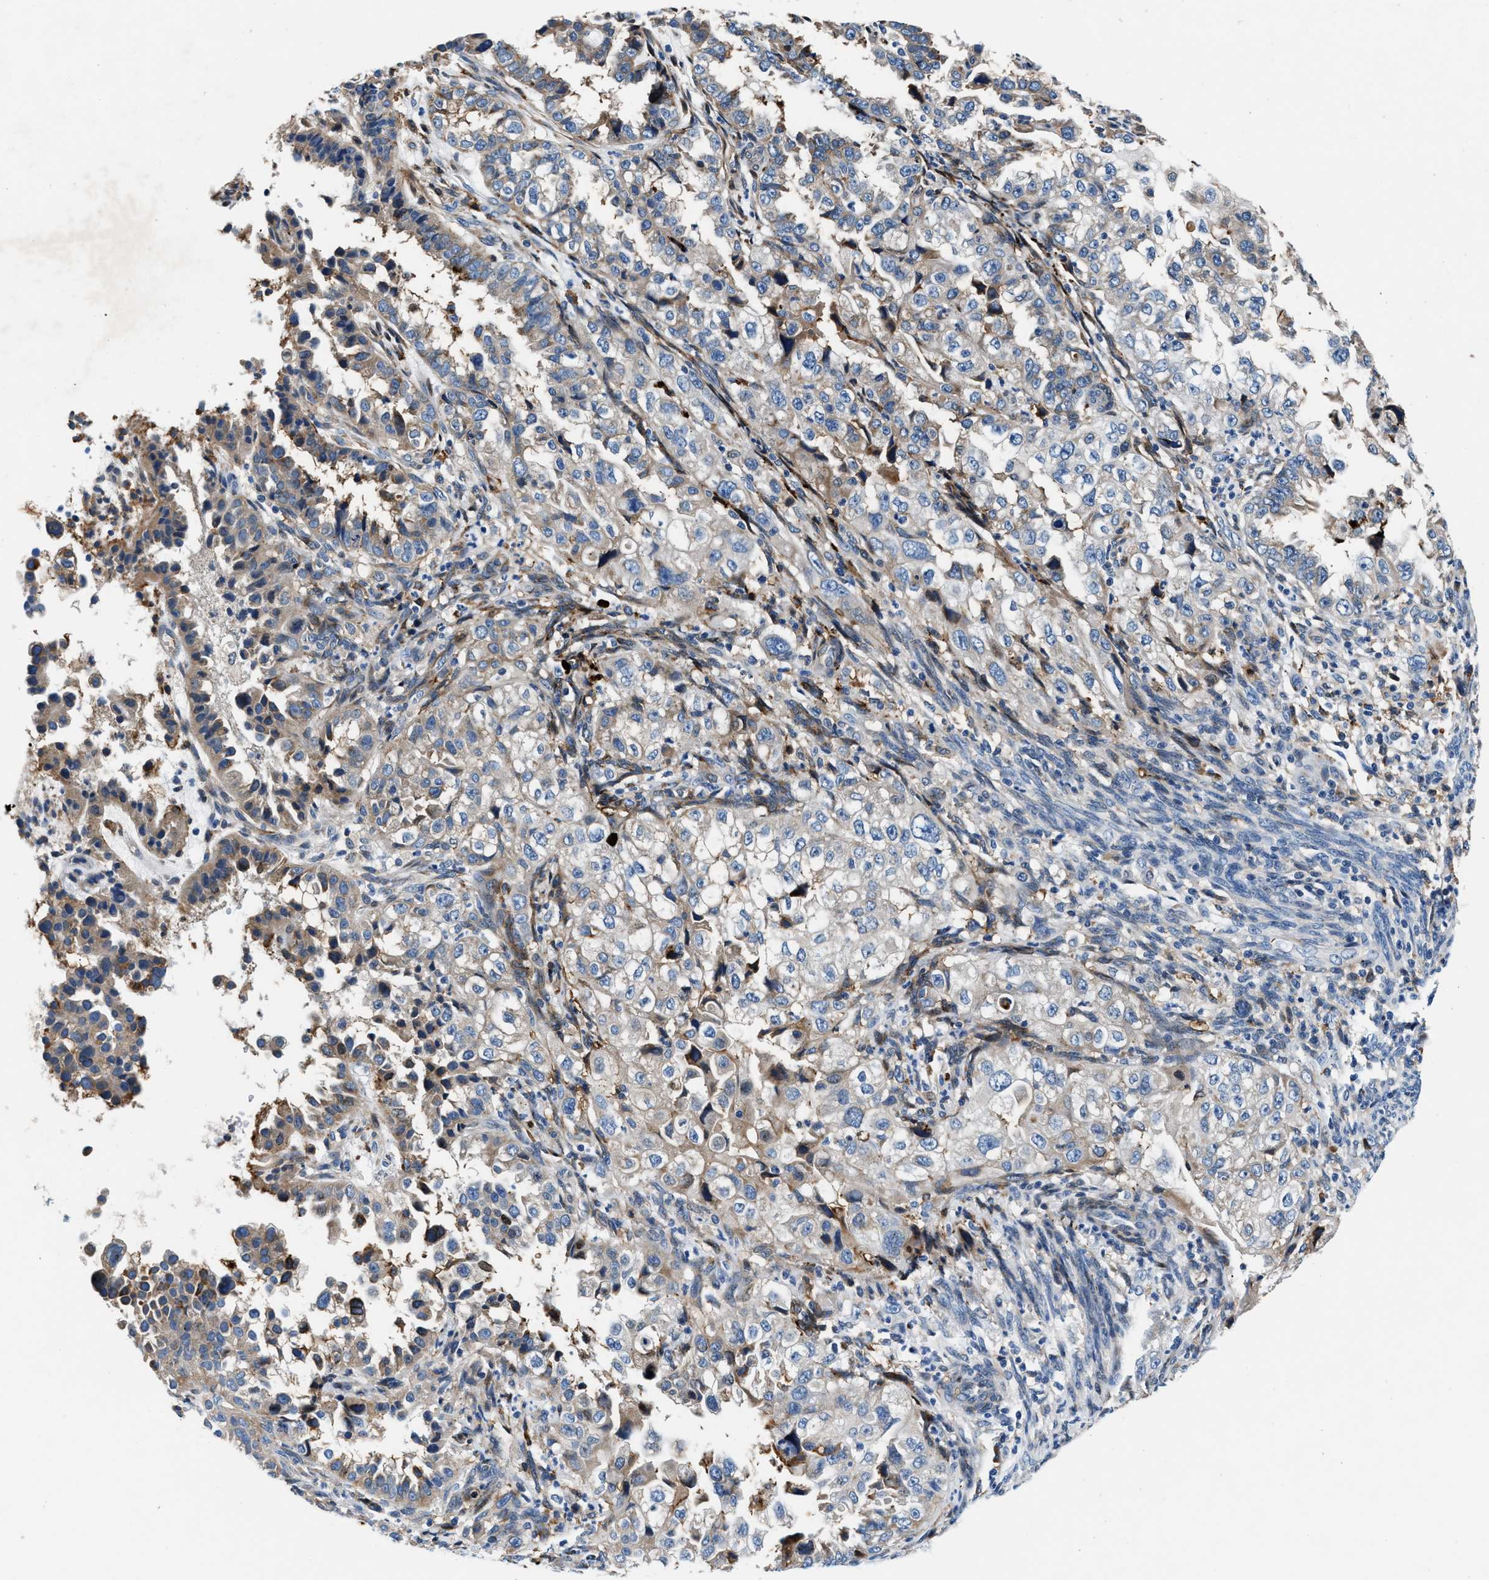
{"staining": {"intensity": "weak", "quantity": ">75%", "location": "cytoplasmic/membranous"}, "tissue": "endometrial cancer", "cell_type": "Tumor cells", "image_type": "cancer", "snomed": [{"axis": "morphology", "description": "Adenocarcinoma, NOS"}, {"axis": "topography", "description": "Endometrium"}], "caption": "Protein staining displays weak cytoplasmic/membranous positivity in about >75% of tumor cells in adenocarcinoma (endometrial). (Brightfield microscopy of DAB IHC at high magnification).", "gene": "SLFN11", "patient": {"sex": "female", "age": 85}}